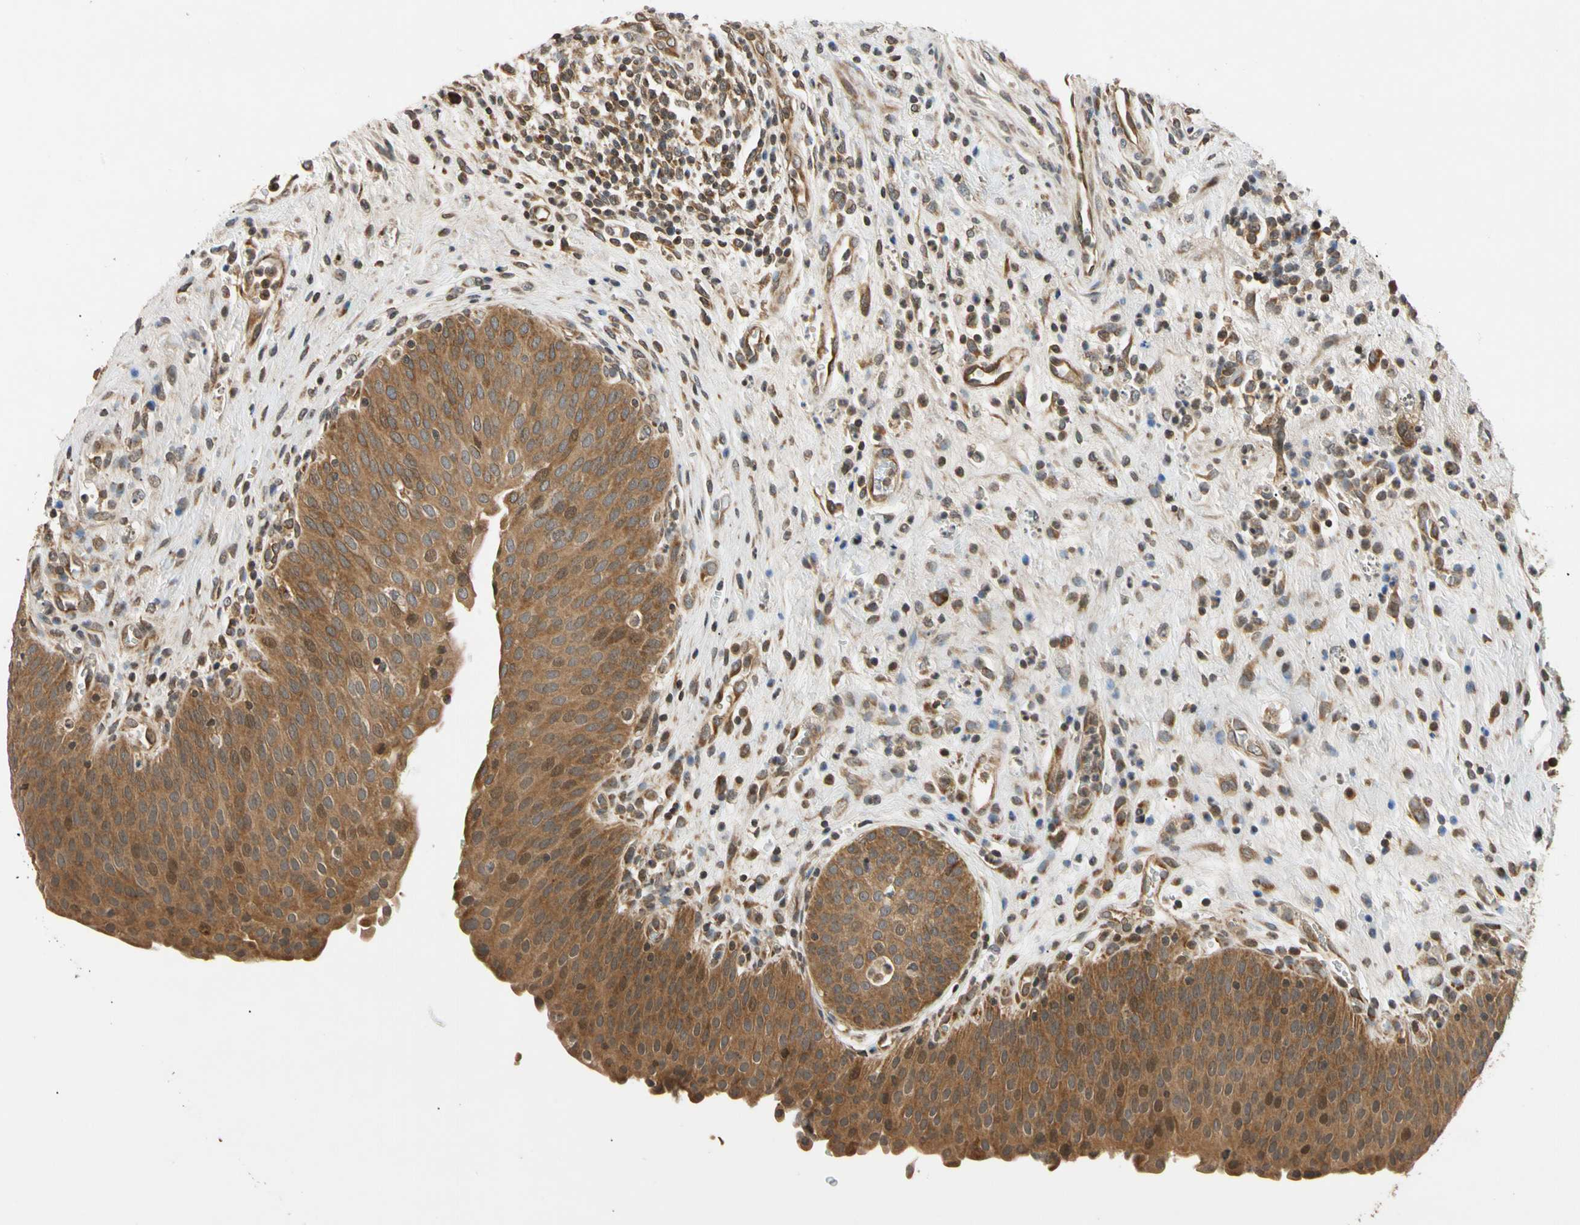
{"staining": {"intensity": "strong", "quantity": ">75%", "location": "cytoplasmic/membranous,nuclear"}, "tissue": "urinary bladder", "cell_type": "Urothelial cells", "image_type": "normal", "snomed": [{"axis": "morphology", "description": "Normal tissue, NOS"}, {"axis": "morphology", "description": "Dysplasia, NOS"}, {"axis": "topography", "description": "Urinary bladder"}], "caption": "DAB (3,3'-diaminobenzidine) immunohistochemical staining of unremarkable urinary bladder exhibits strong cytoplasmic/membranous,nuclear protein positivity in approximately >75% of urothelial cells.", "gene": "MRPS22", "patient": {"sex": "male", "age": 35}}